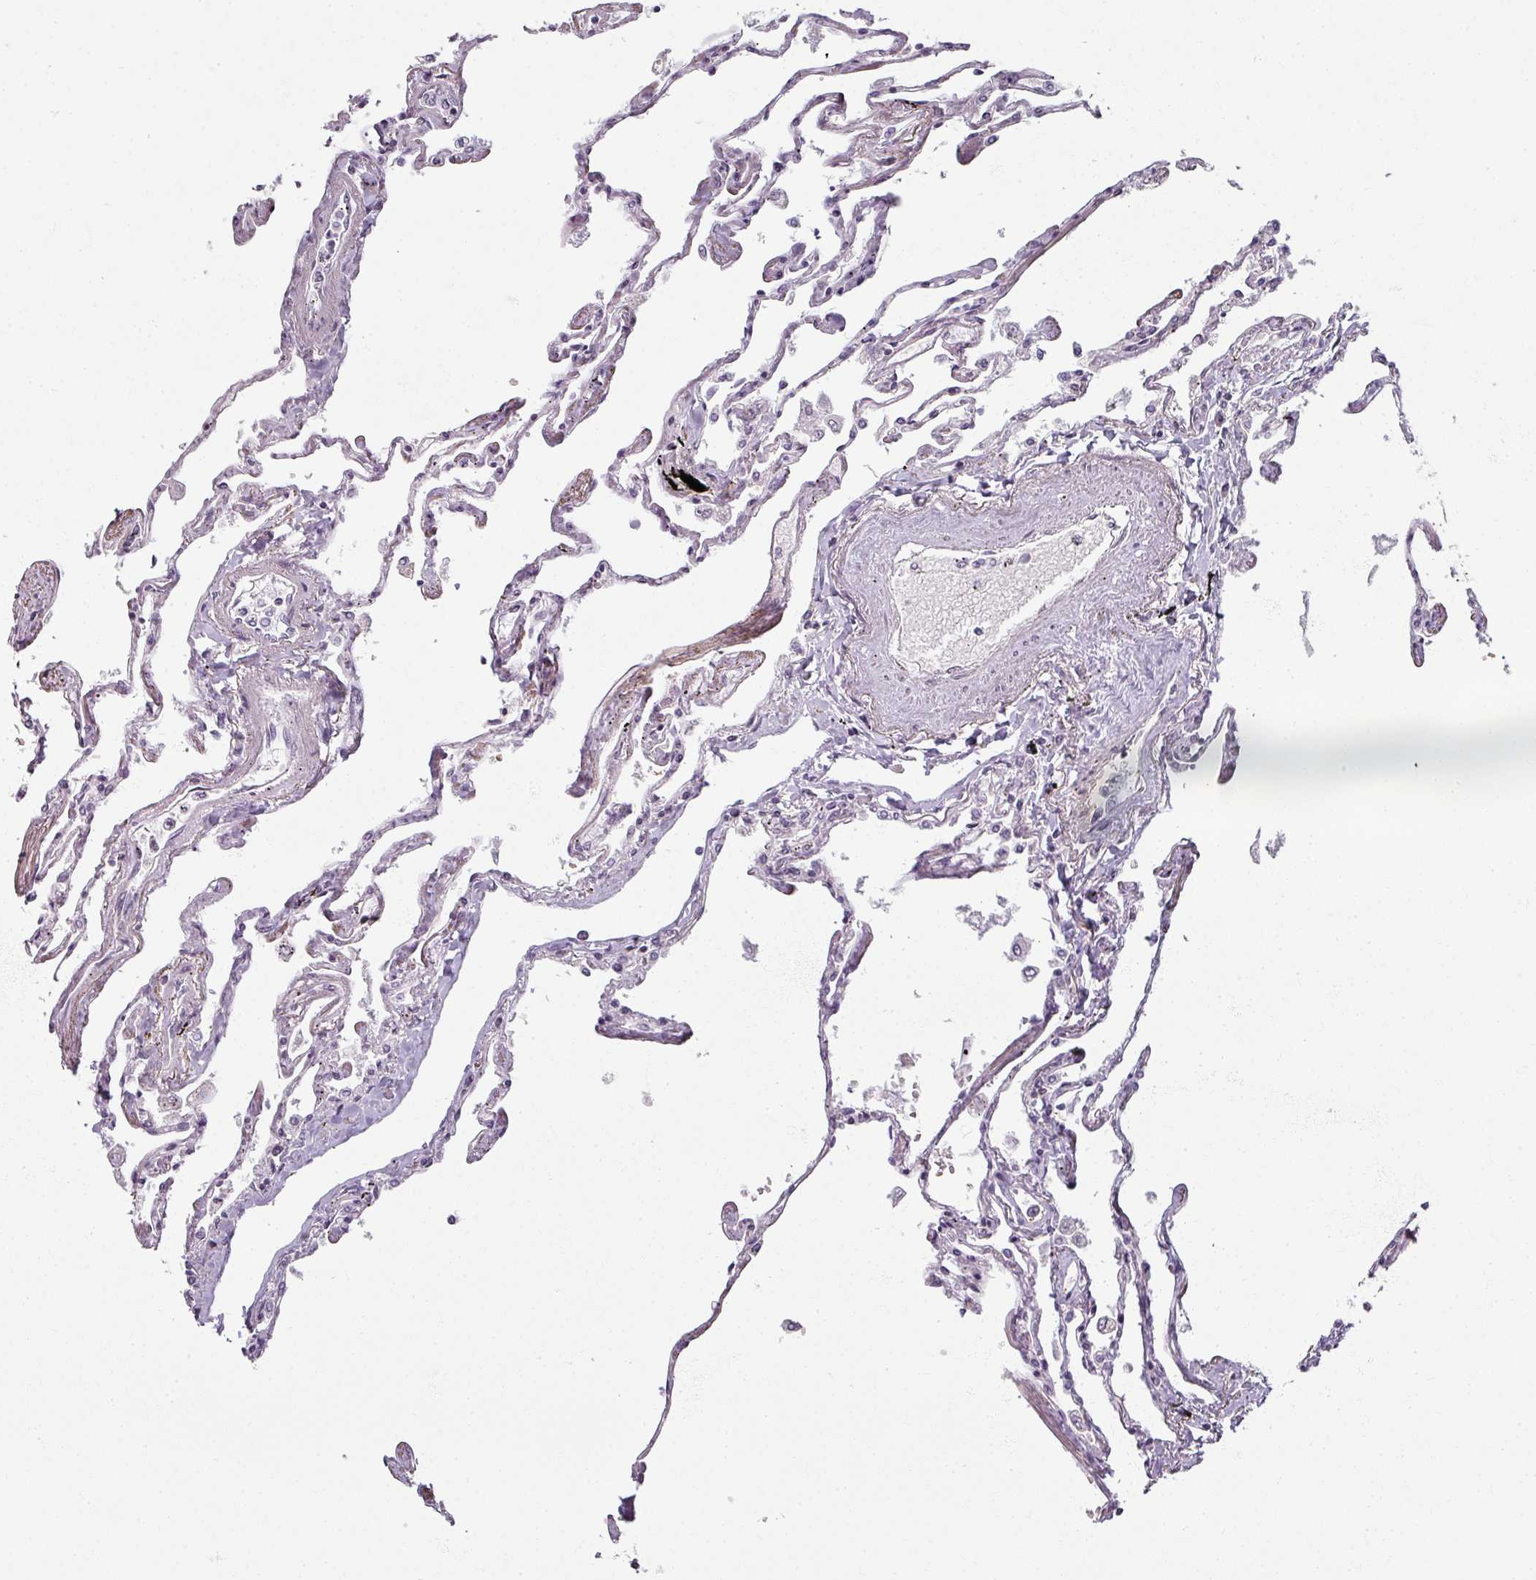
{"staining": {"intensity": "moderate", "quantity": "<25%", "location": "cytoplasmic/membranous"}, "tissue": "lung", "cell_type": "Alveolar cells", "image_type": "normal", "snomed": [{"axis": "morphology", "description": "Normal tissue, NOS"}, {"axis": "topography", "description": "Lung"}], "caption": "Protein expression by IHC shows moderate cytoplasmic/membranous positivity in about <25% of alveolar cells in benign lung.", "gene": "AGPAT4", "patient": {"sex": "female", "age": 67}}